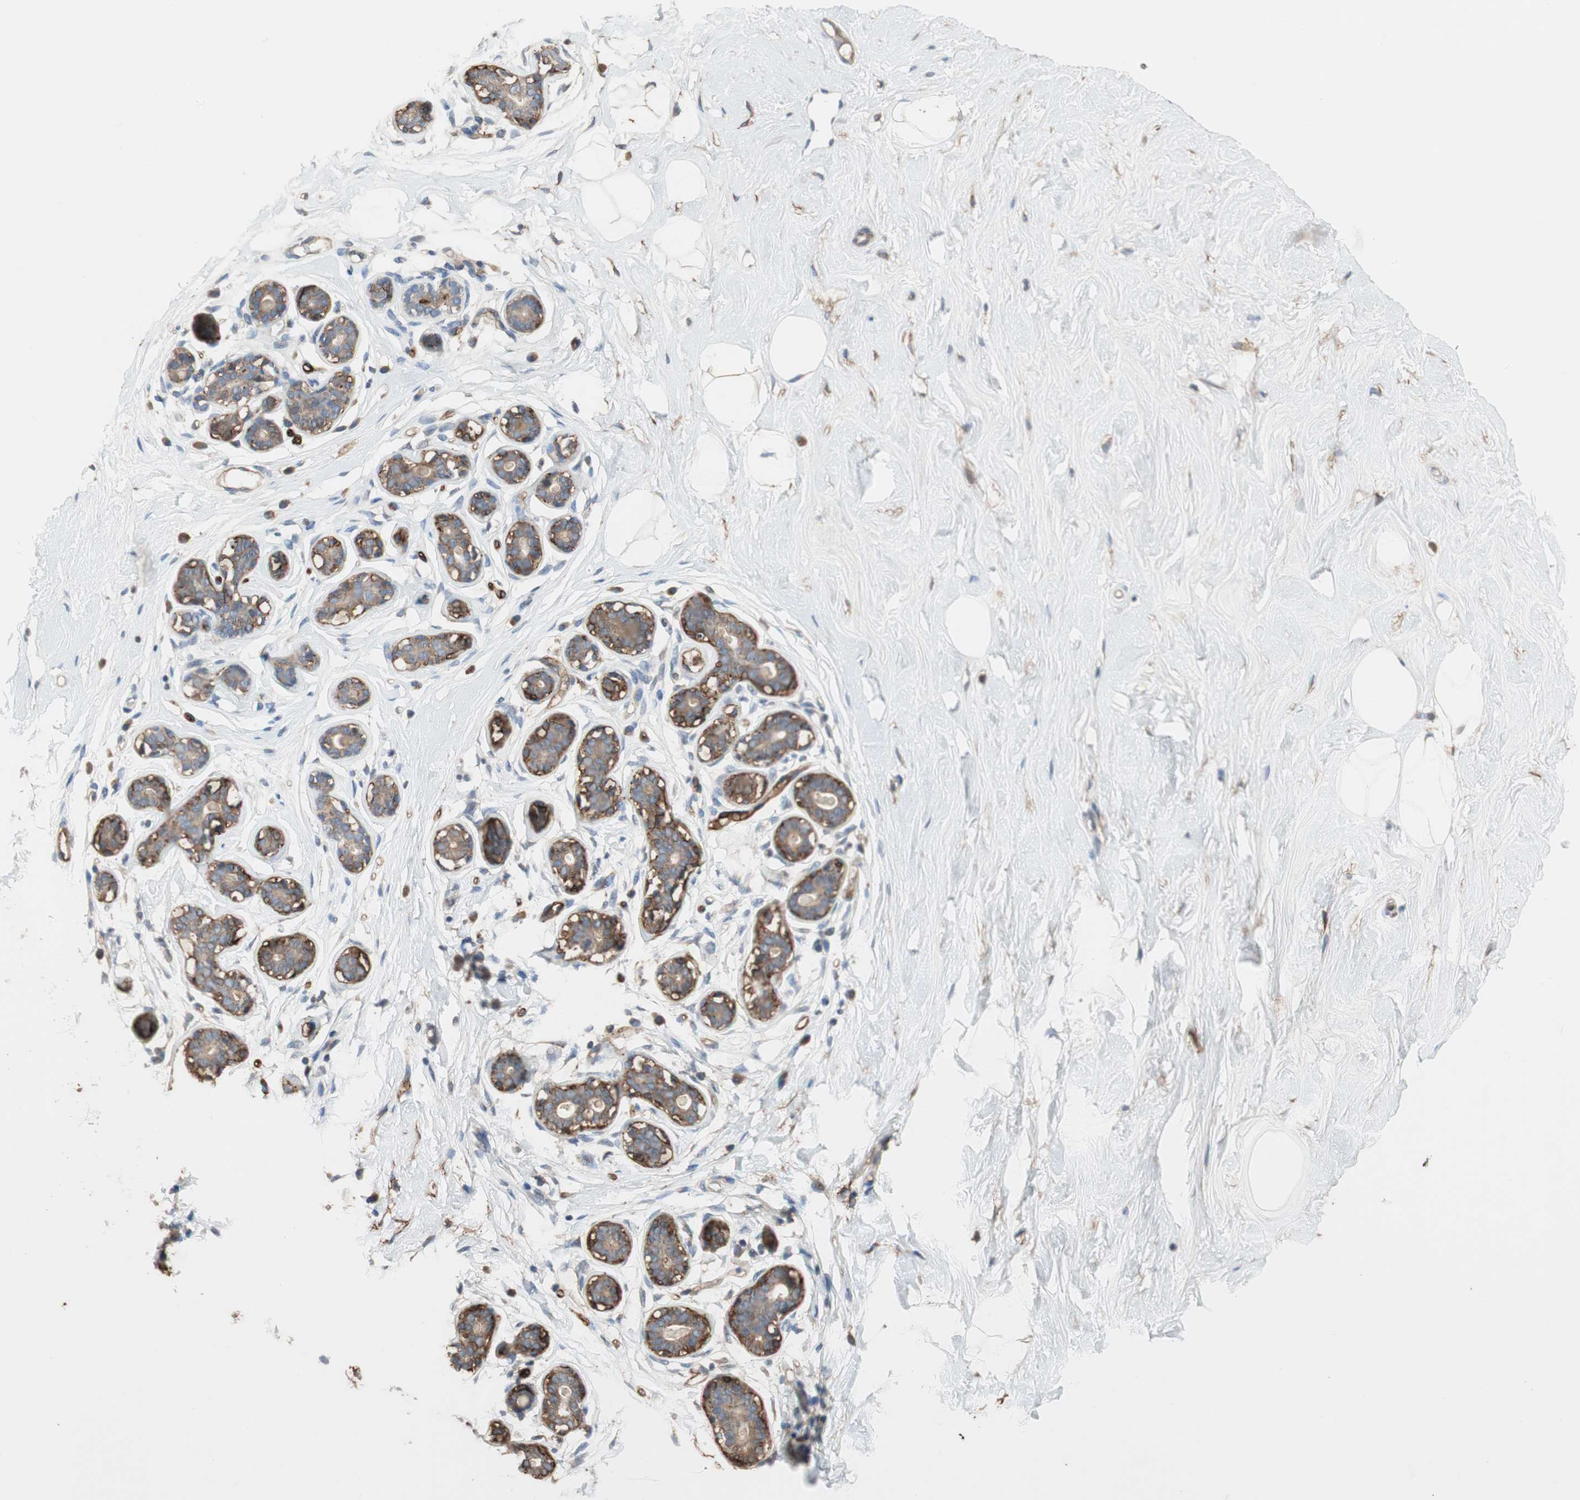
{"staining": {"intensity": "moderate", "quantity": "<25%", "location": "cytoplasmic/membranous"}, "tissue": "breast", "cell_type": "Adipocytes", "image_type": "normal", "snomed": [{"axis": "morphology", "description": "Normal tissue, NOS"}, {"axis": "topography", "description": "Breast"}], "caption": "The photomicrograph demonstrates a brown stain indicating the presence of a protein in the cytoplasmic/membranous of adipocytes in breast. Nuclei are stained in blue.", "gene": "ALPL", "patient": {"sex": "female", "age": 23}}